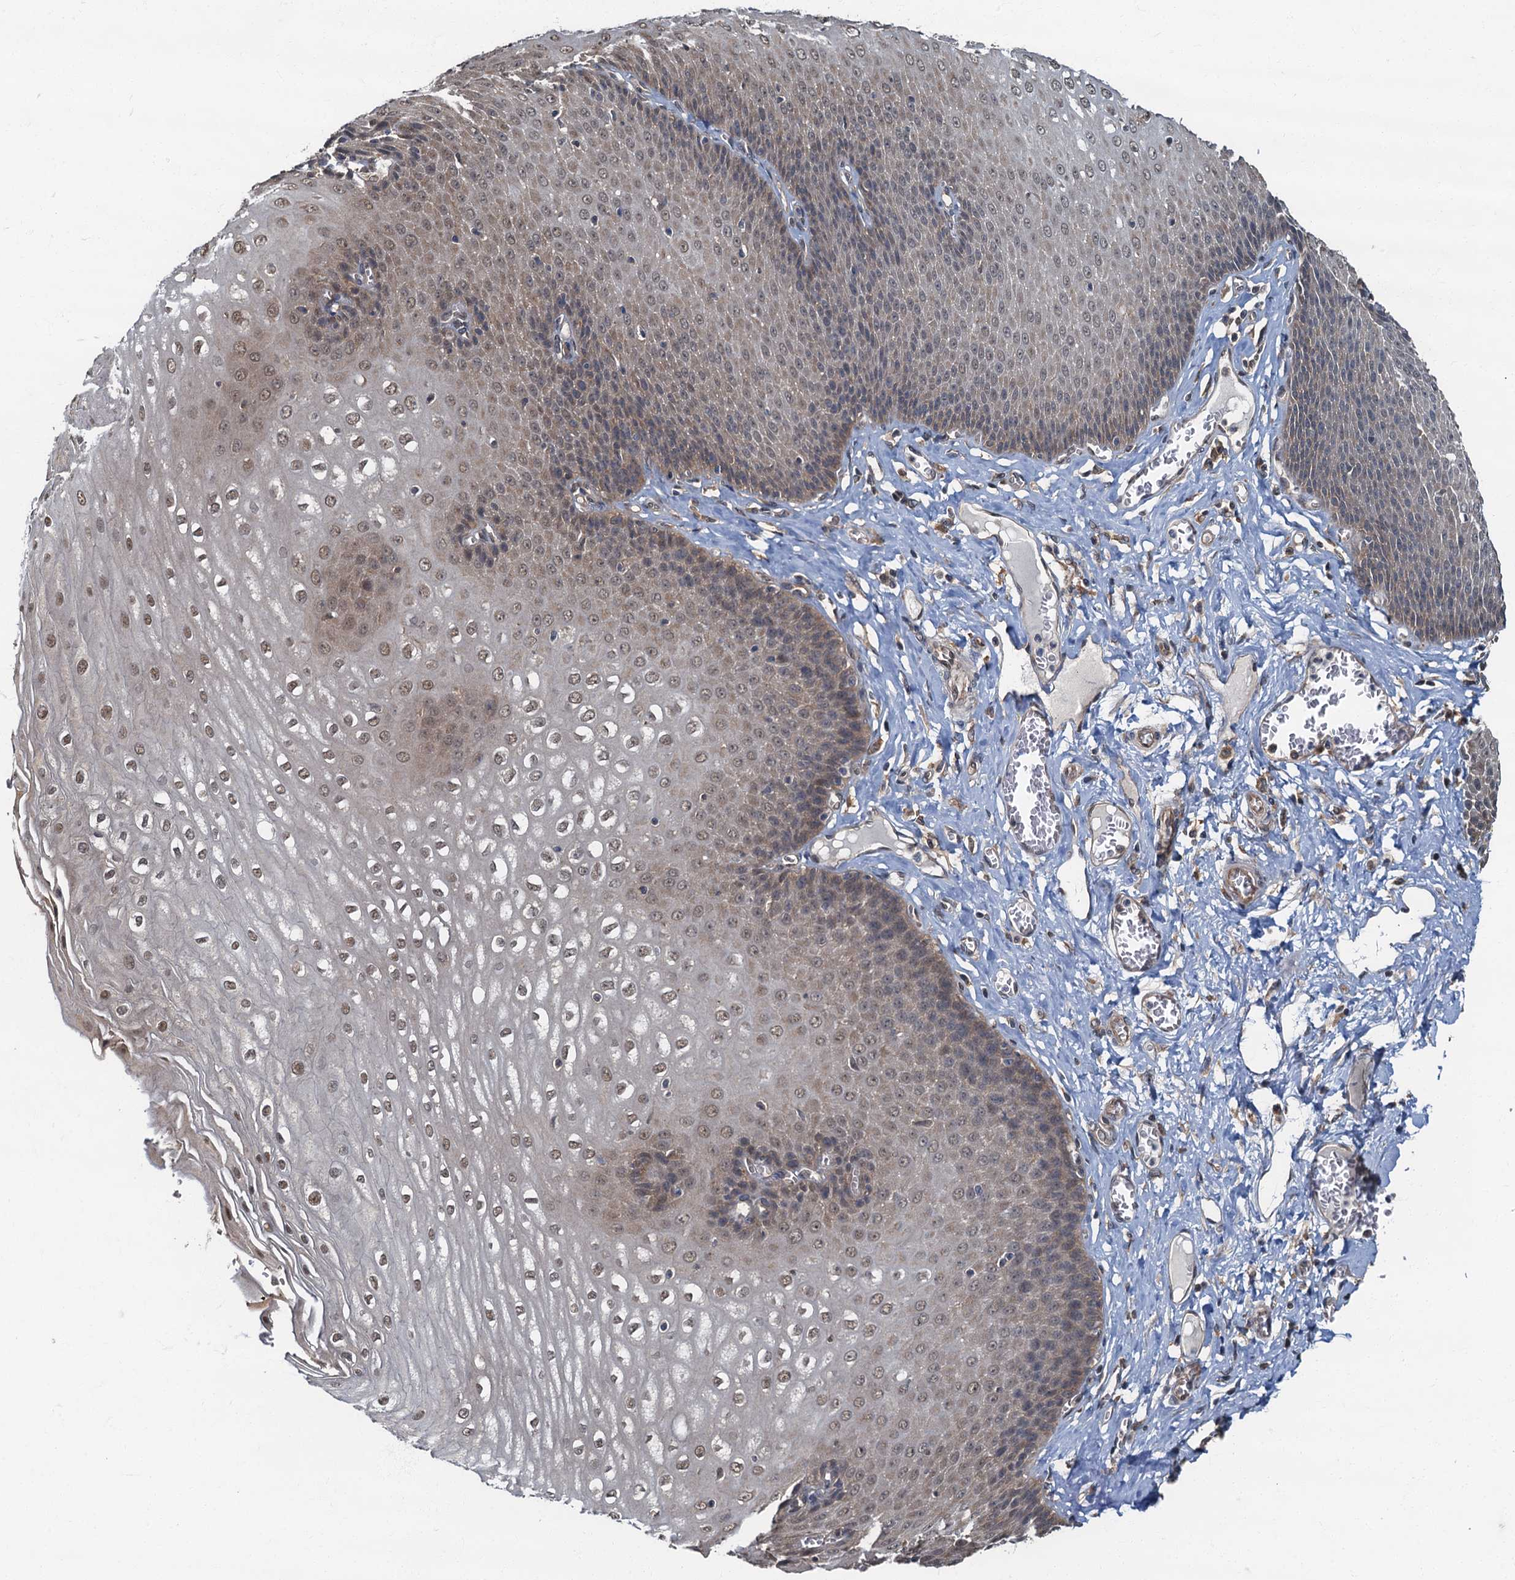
{"staining": {"intensity": "moderate", "quantity": "<25%", "location": "cytoplasmic/membranous,nuclear"}, "tissue": "esophagus", "cell_type": "Squamous epithelial cells", "image_type": "normal", "snomed": [{"axis": "morphology", "description": "Normal tissue, NOS"}, {"axis": "topography", "description": "Esophagus"}], "caption": "Esophagus stained with a protein marker displays moderate staining in squamous epithelial cells.", "gene": "TBCK", "patient": {"sex": "male", "age": 60}}